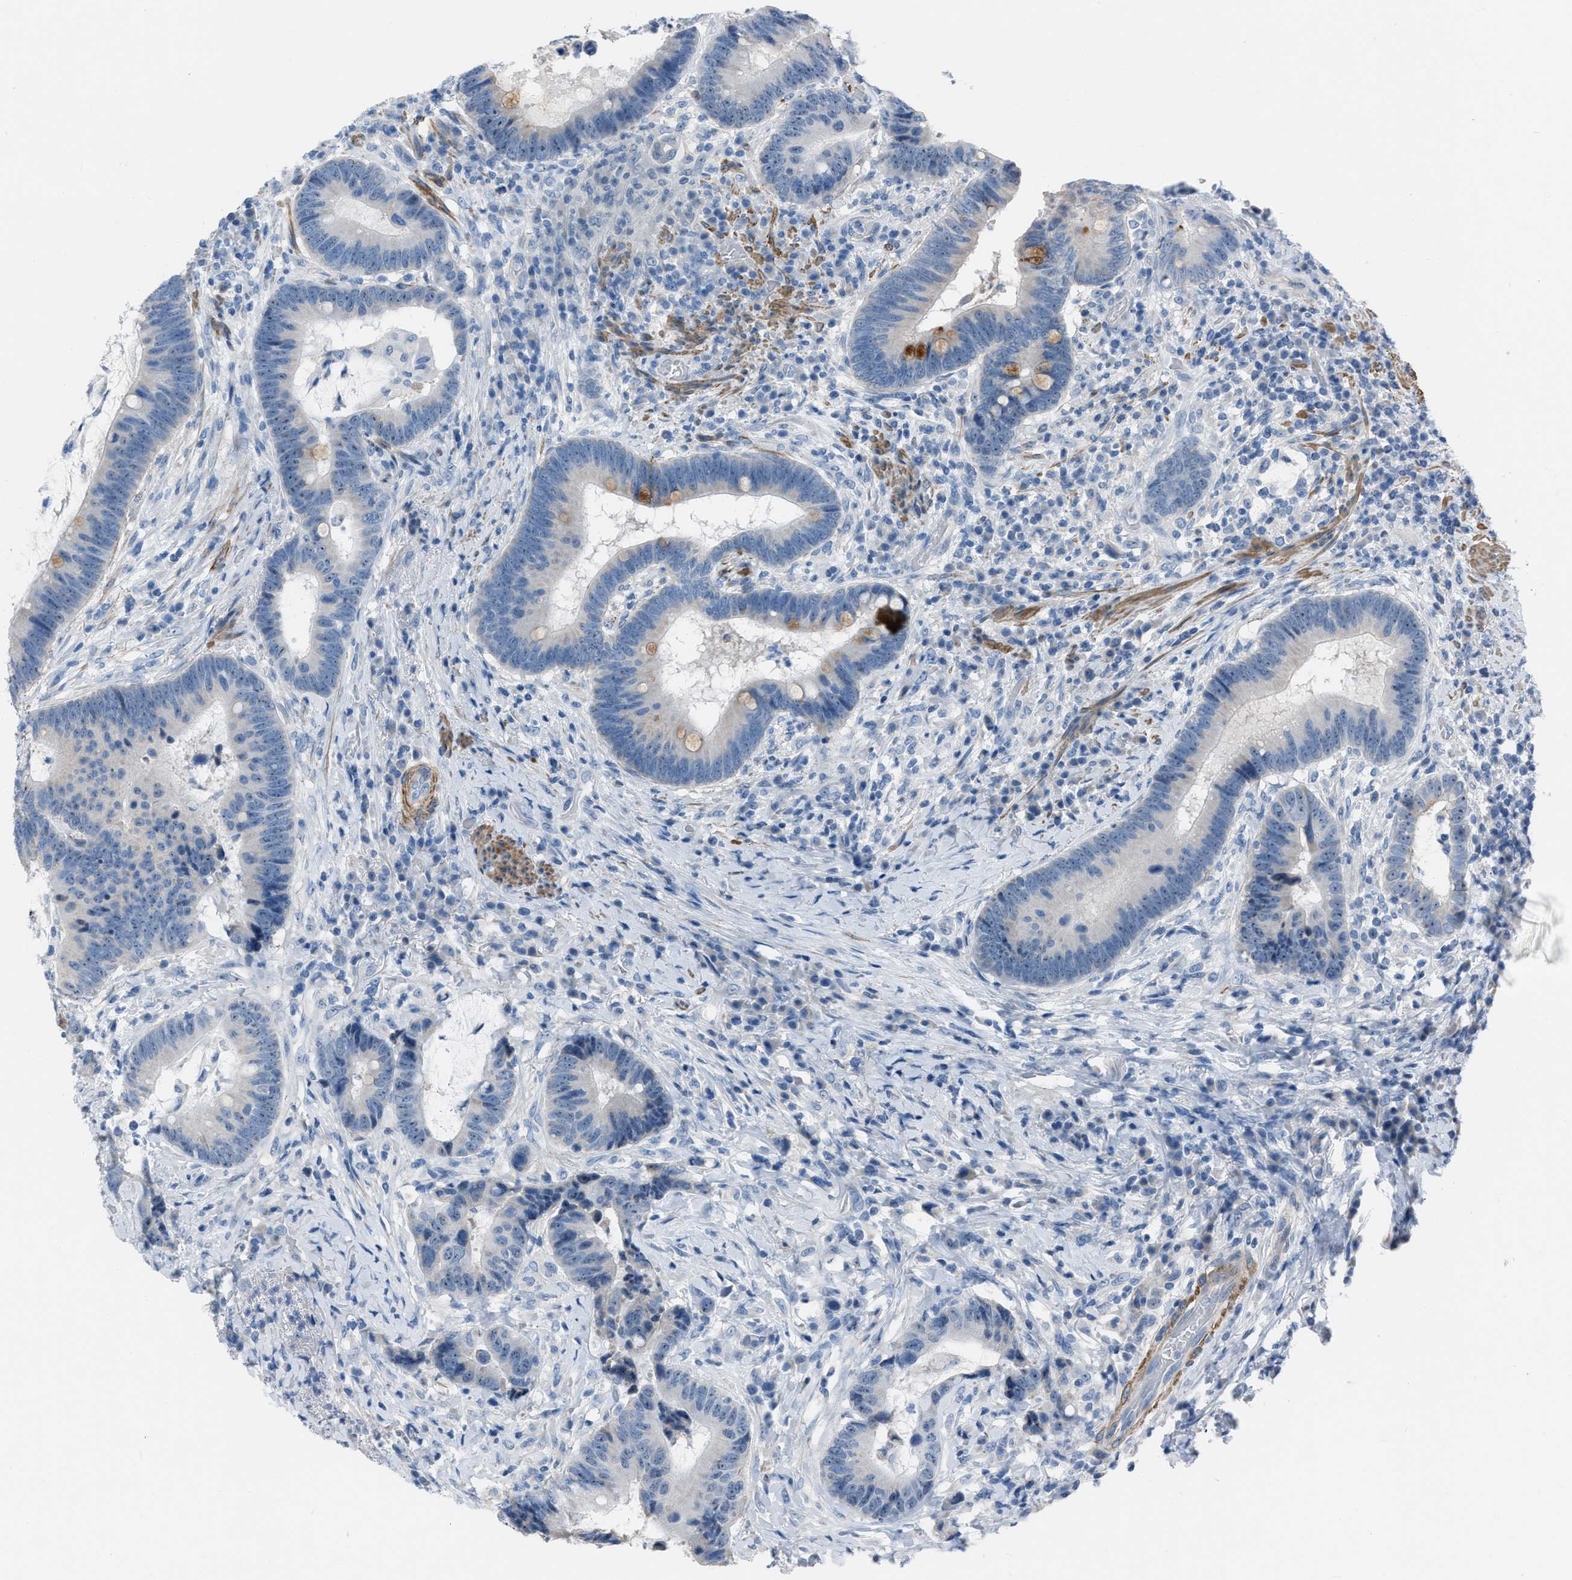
{"staining": {"intensity": "moderate", "quantity": "<25%", "location": "cytoplasmic/membranous"}, "tissue": "colorectal cancer", "cell_type": "Tumor cells", "image_type": "cancer", "snomed": [{"axis": "morphology", "description": "Adenocarcinoma, NOS"}, {"axis": "topography", "description": "Rectum"}, {"axis": "topography", "description": "Anal"}], "caption": "Immunohistochemical staining of colorectal adenocarcinoma reveals low levels of moderate cytoplasmic/membranous protein staining in about <25% of tumor cells.", "gene": "SPATC1L", "patient": {"sex": "female", "age": 89}}